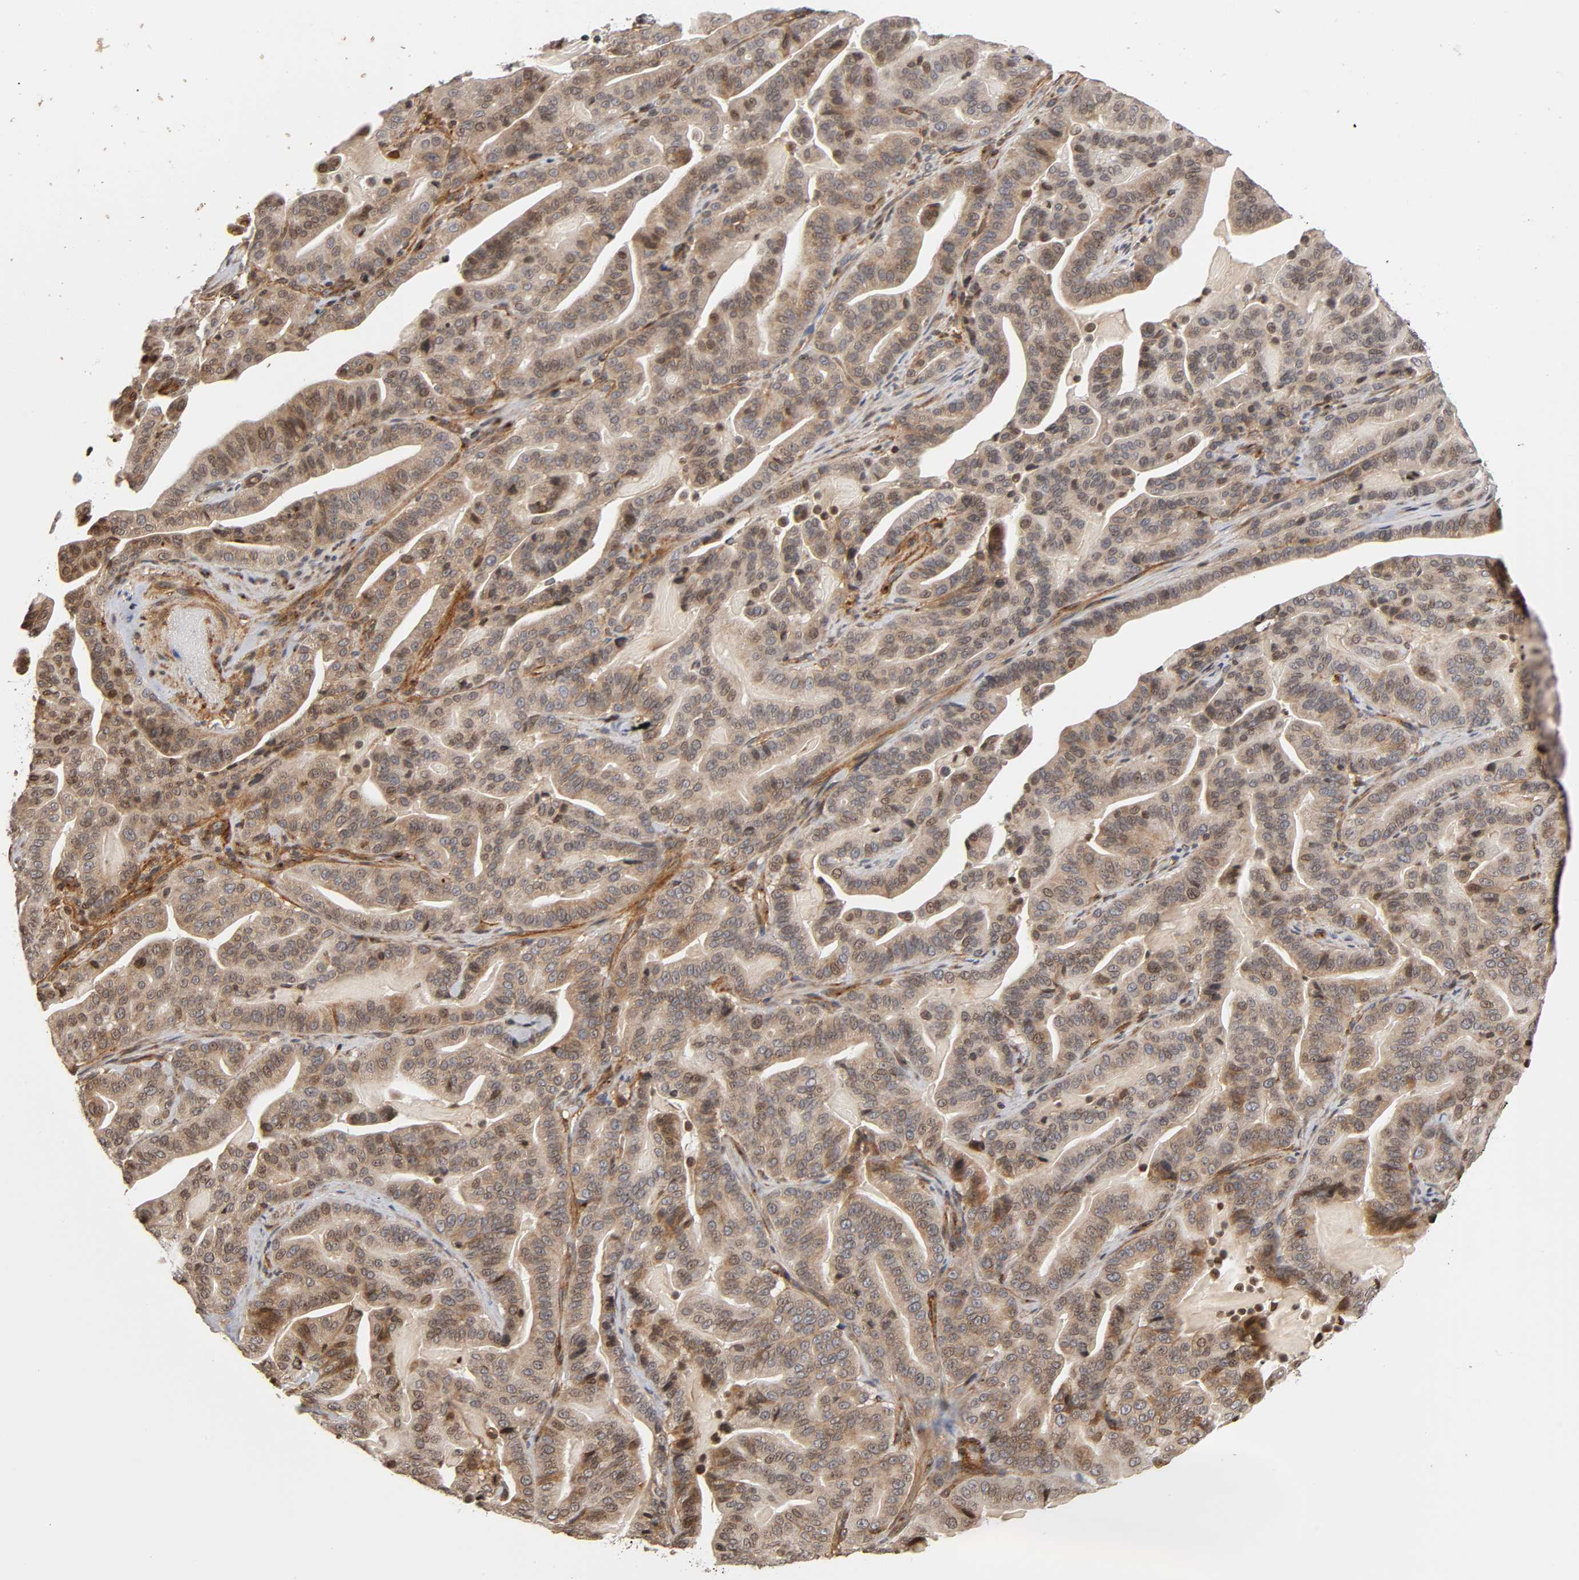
{"staining": {"intensity": "weak", "quantity": ">75%", "location": "cytoplasmic/membranous"}, "tissue": "pancreatic cancer", "cell_type": "Tumor cells", "image_type": "cancer", "snomed": [{"axis": "morphology", "description": "Adenocarcinoma, NOS"}, {"axis": "topography", "description": "Pancreas"}], "caption": "A histopathology image showing weak cytoplasmic/membranous staining in about >75% of tumor cells in pancreatic cancer, as visualized by brown immunohistochemical staining.", "gene": "ITGAV", "patient": {"sex": "male", "age": 63}}